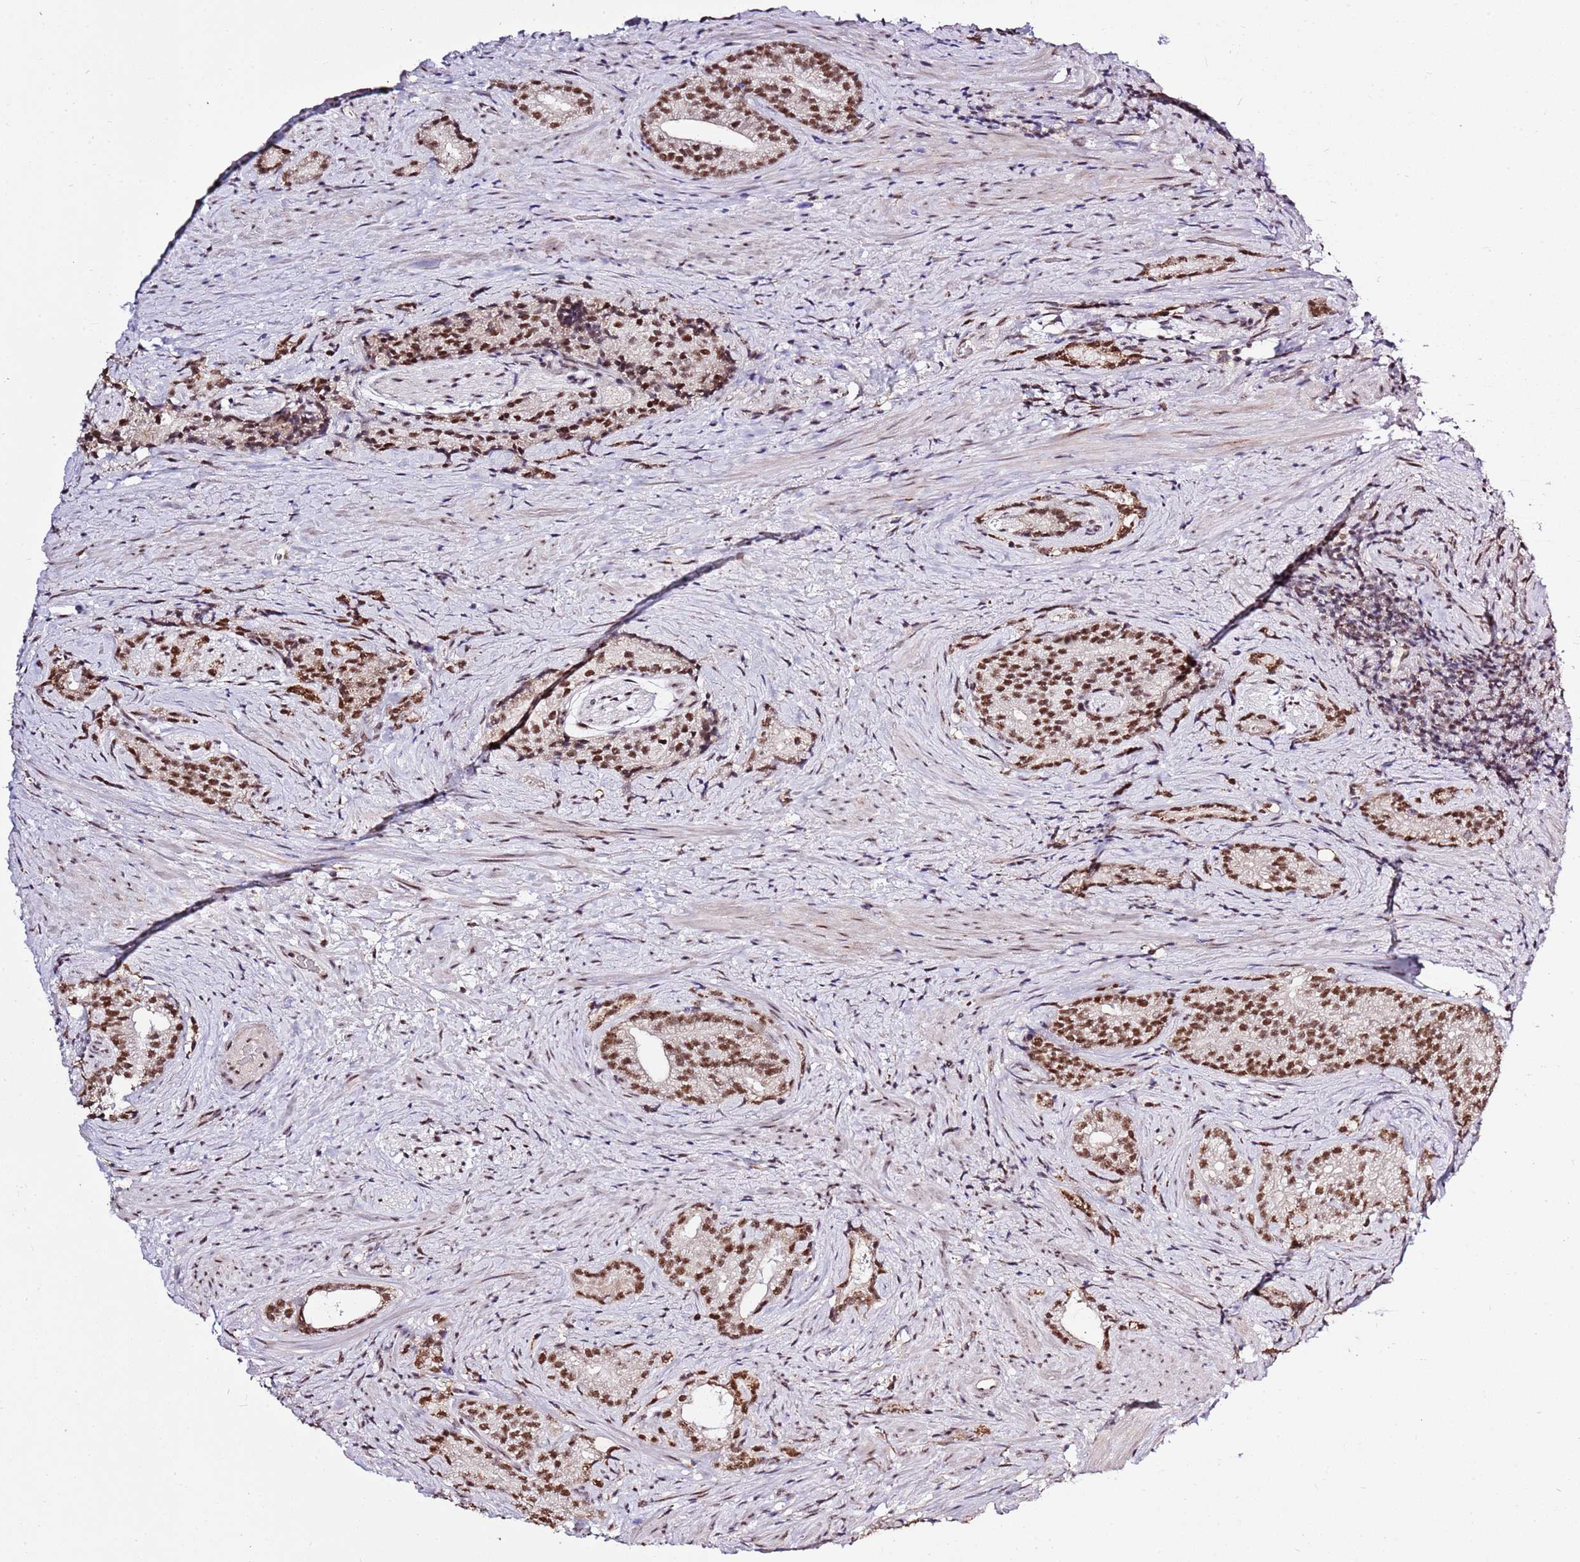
{"staining": {"intensity": "strong", "quantity": ">75%", "location": "nuclear"}, "tissue": "prostate cancer", "cell_type": "Tumor cells", "image_type": "cancer", "snomed": [{"axis": "morphology", "description": "Adenocarcinoma, Low grade"}, {"axis": "topography", "description": "Prostate"}], "caption": "Immunohistochemical staining of prostate cancer reveals strong nuclear protein positivity in about >75% of tumor cells.", "gene": "AKAP8L", "patient": {"sex": "male", "age": 71}}